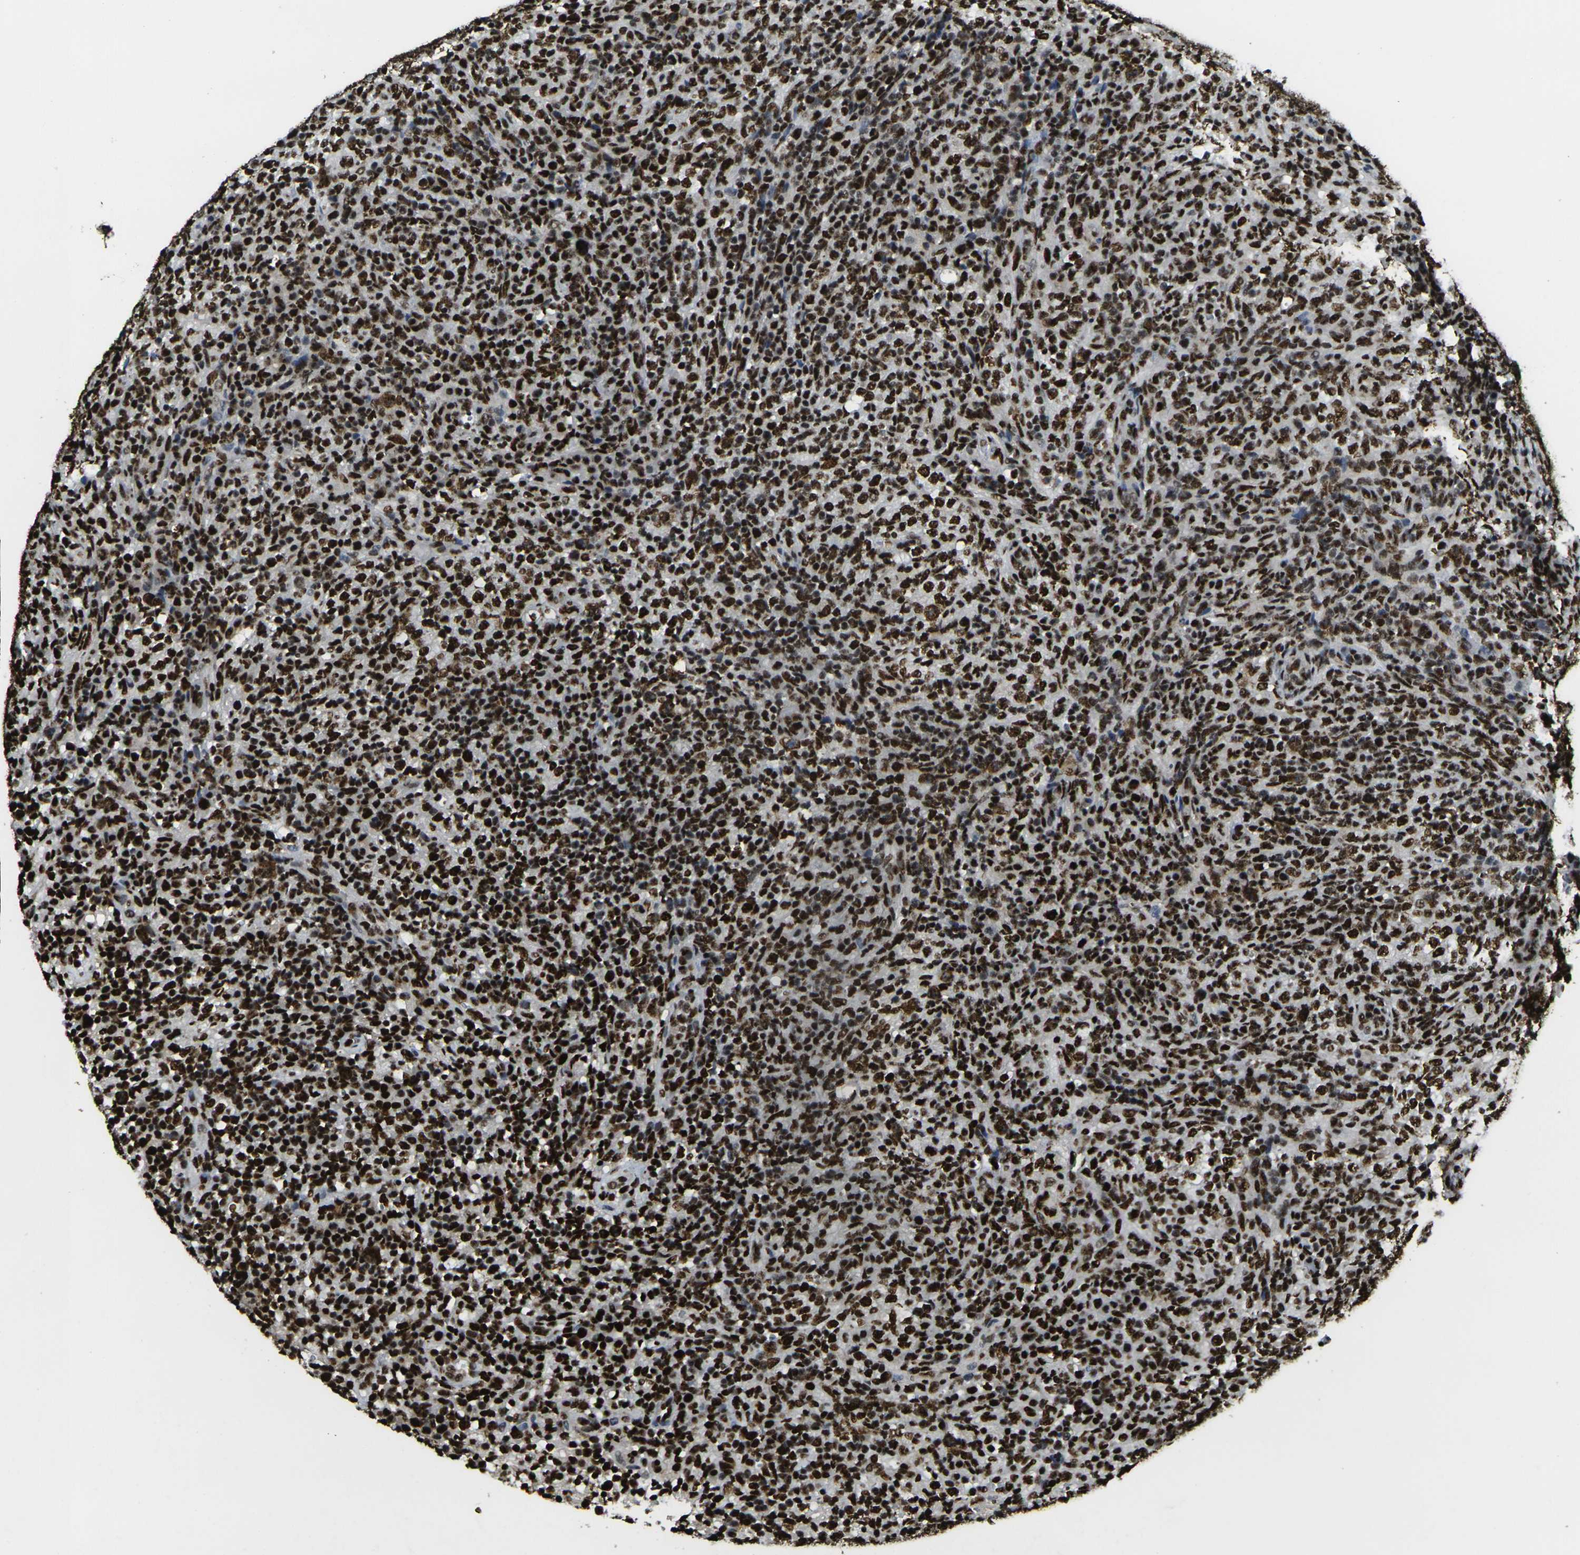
{"staining": {"intensity": "strong", "quantity": ">75%", "location": "nuclear"}, "tissue": "lymphoma", "cell_type": "Tumor cells", "image_type": "cancer", "snomed": [{"axis": "morphology", "description": "Malignant lymphoma, non-Hodgkin's type, High grade"}, {"axis": "topography", "description": "Lymph node"}], "caption": "A high-resolution image shows immunohistochemistry staining of high-grade malignant lymphoma, non-Hodgkin's type, which shows strong nuclear expression in about >75% of tumor cells. (brown staining indicates protein expression, while blue staining denotes nuclei).", "gene": "SMARCC1", "patient": {"sex": "female", "age": 76}}